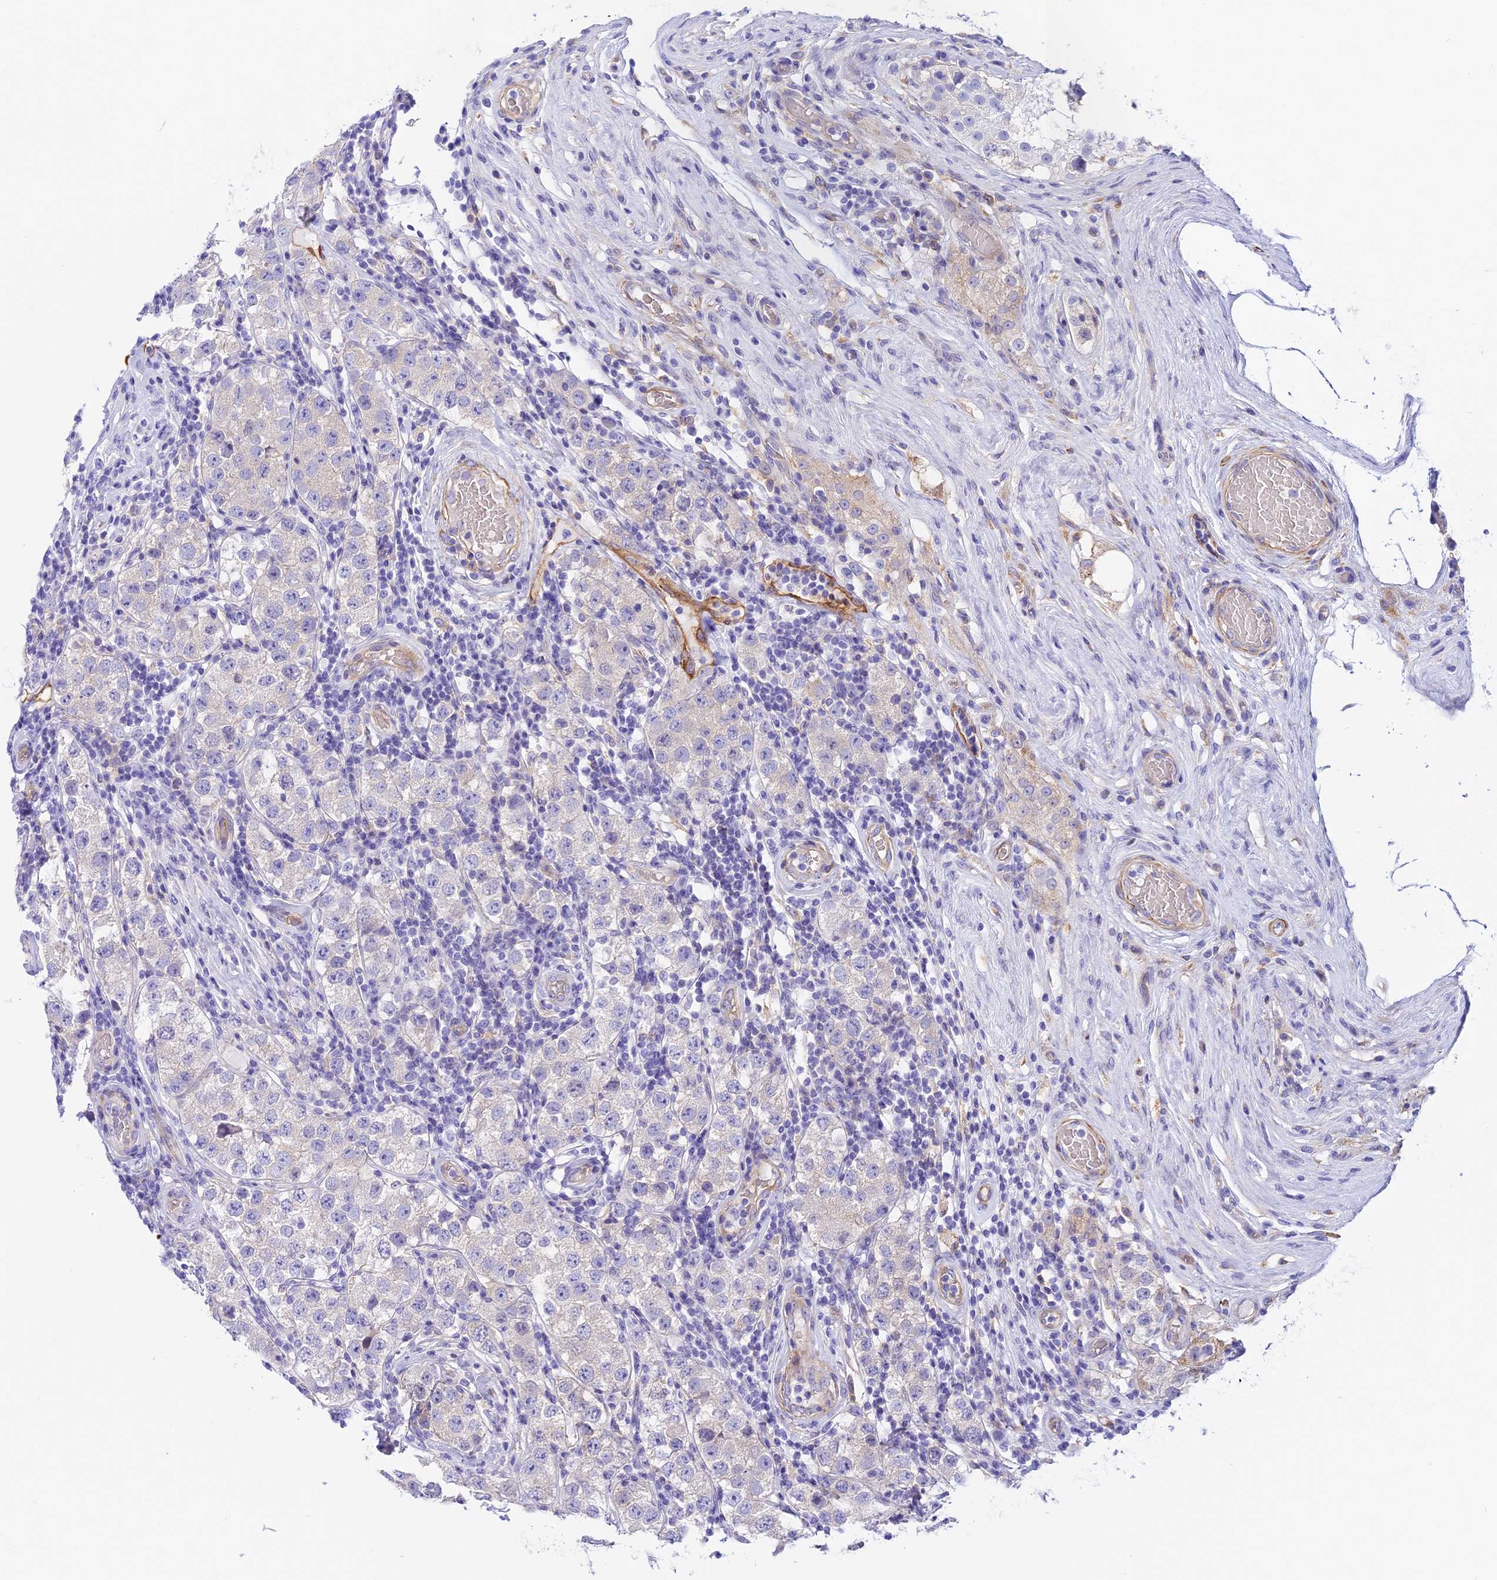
{"staining": {"intensity": "negative", "quantity": "none", "location": "none"}, "tissue": "testis cancer", "cell_type": "Tumor cells", "image_type": "cancer", "snomed": [{"axis": "morphology", "description": "Seminoma, NOS"}, {"axis": "topography", "description": "Testis"}], "caption": "DAB (3,3'-diaminobenzidine) immunohistochemical staining of human testis seminoma exhibits no significant expression in tumor cells. (Brightfield microscopy of DAB (3,3'-diaminobenzidine) IHC at high magnification).", "gene": "HOMER3", "patient": {"sex": "male", "age": 34}}